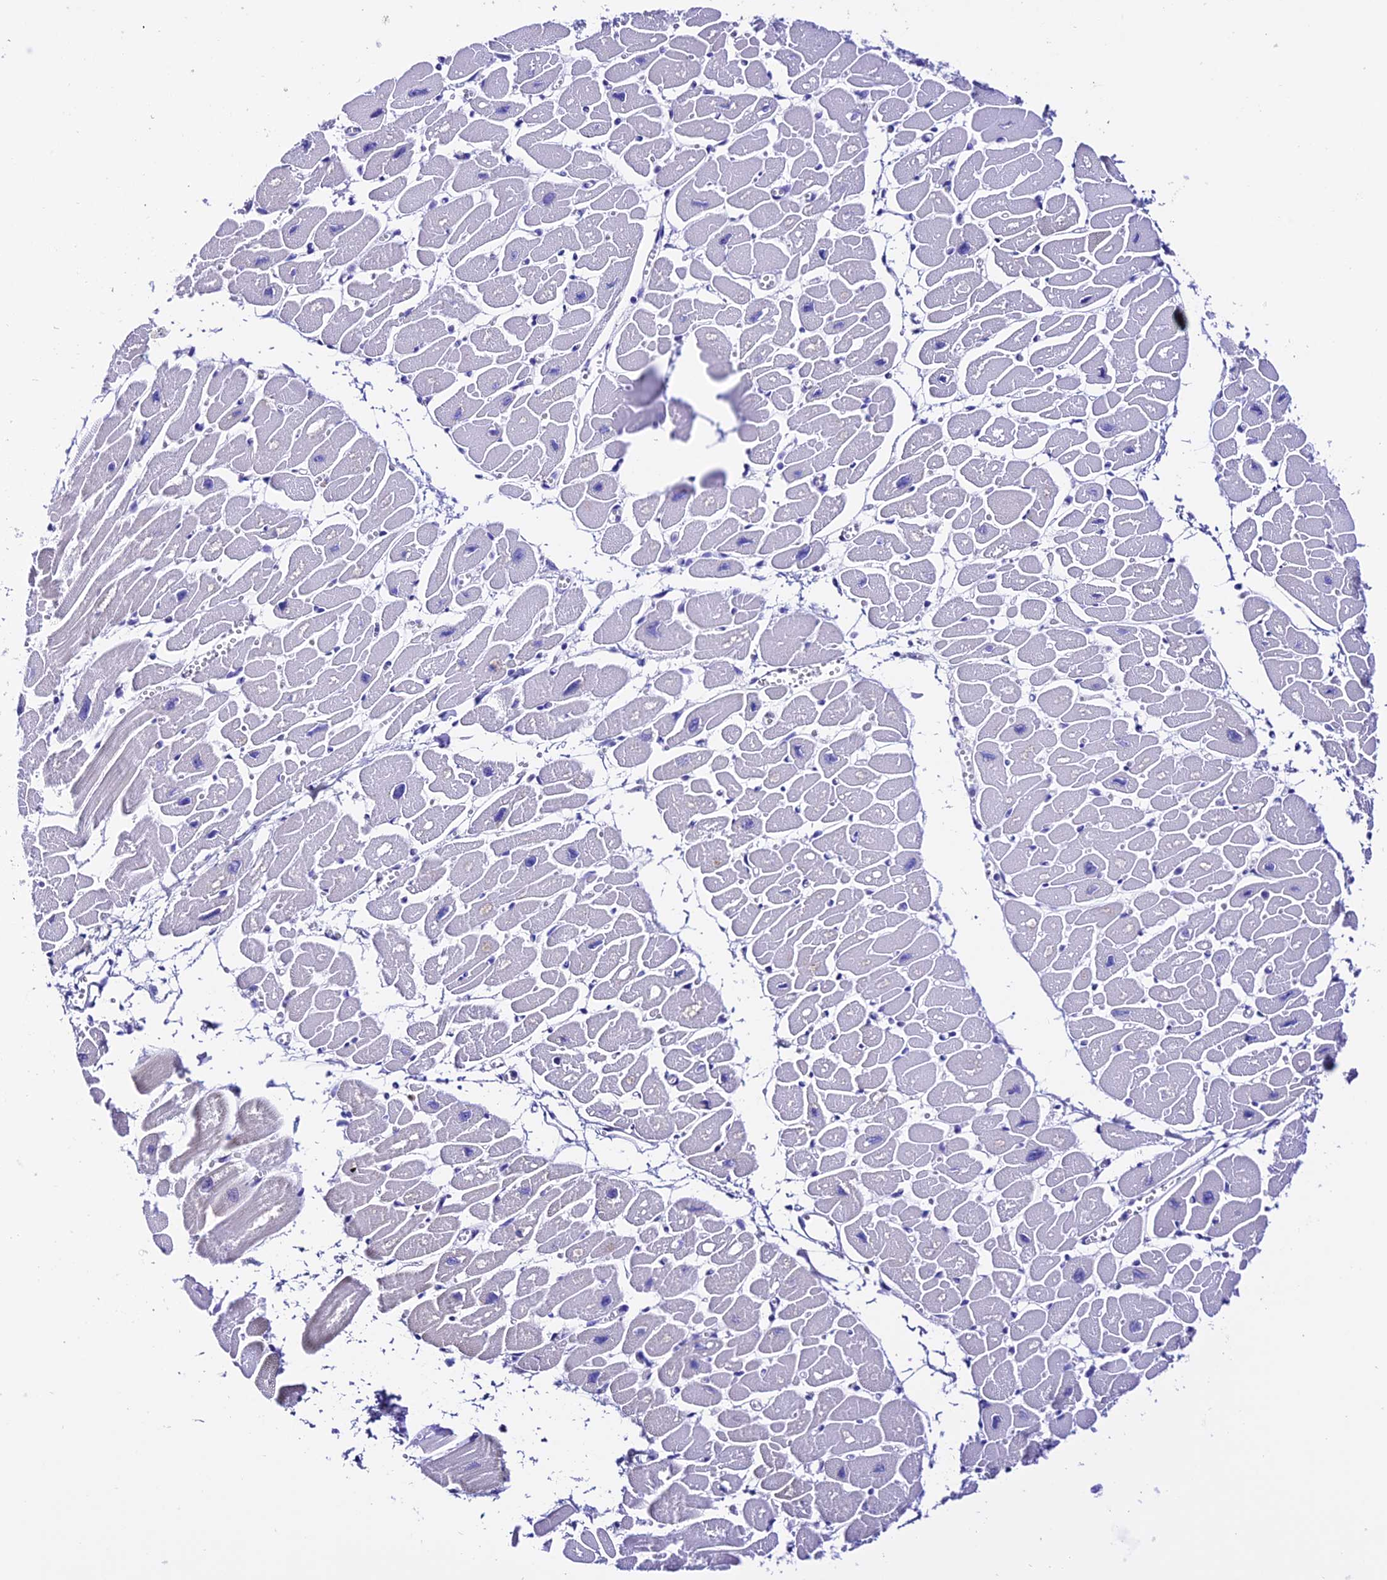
{"staining": {"intensity": "negative", "quantity": "none", "location": "none"}, "tissue": "heart muscle", "cell_type": "Cardiomyocytes", "image_type": "normal", "snomed": [{"axis": "morphology", "description": "Normal tissue, NOS"}, {"axis": "topography", "description": "Heart"}], "caption": "IHC histopathology image of benign human heart muscle stained for a protein (brown), which shows no staining in cardiomyocytes. The staining was performed using DAB (3,3'-diaminobenzidine) to visualize the protein expression in brown, while the nuclei were stained in blue with hematoxylin (Magnification: 20x).", "gene": "TRMT44", "patient": {"sex": "female", "age": 54}}